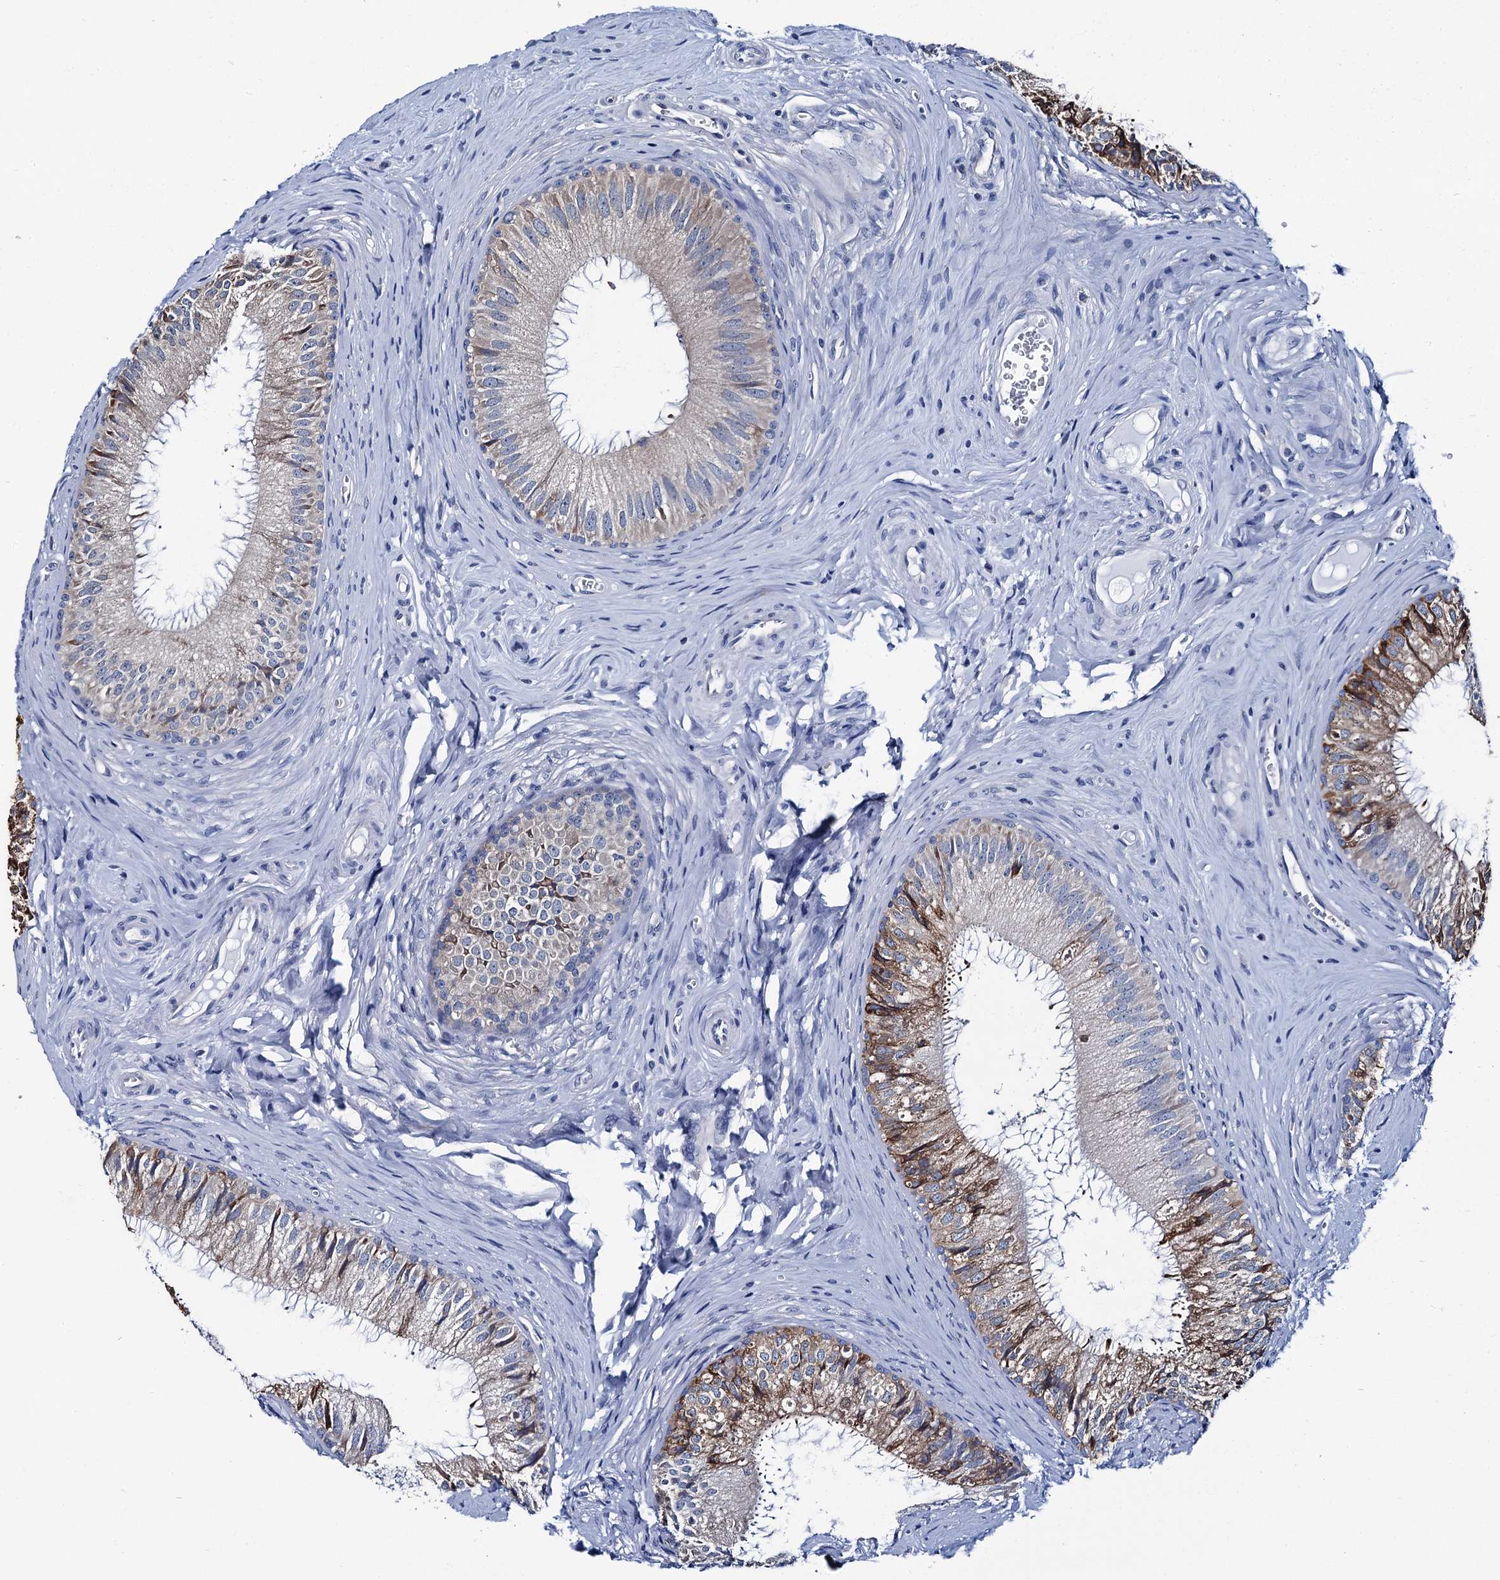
{"staining": {"intensity": "moderate", "quantity": "<25%", "location": "cytoplasmic/membranous"}, "tissue": "epididymis", "cell_type": "Glandular cells", "image_type": "normal", "snomed": [{"axis": "morphology", "description": "Normal tissue, NOS"}, {"axis": "topography", "description": "Epididymis"}], "caption": "Protein analysis of unremarkable epididymis shows moderate cytoplasmic/membranous staining in approximately <25% of glandular cells.", "gene": "MIOX", "patient": {"sex": "male", "age": 46}}